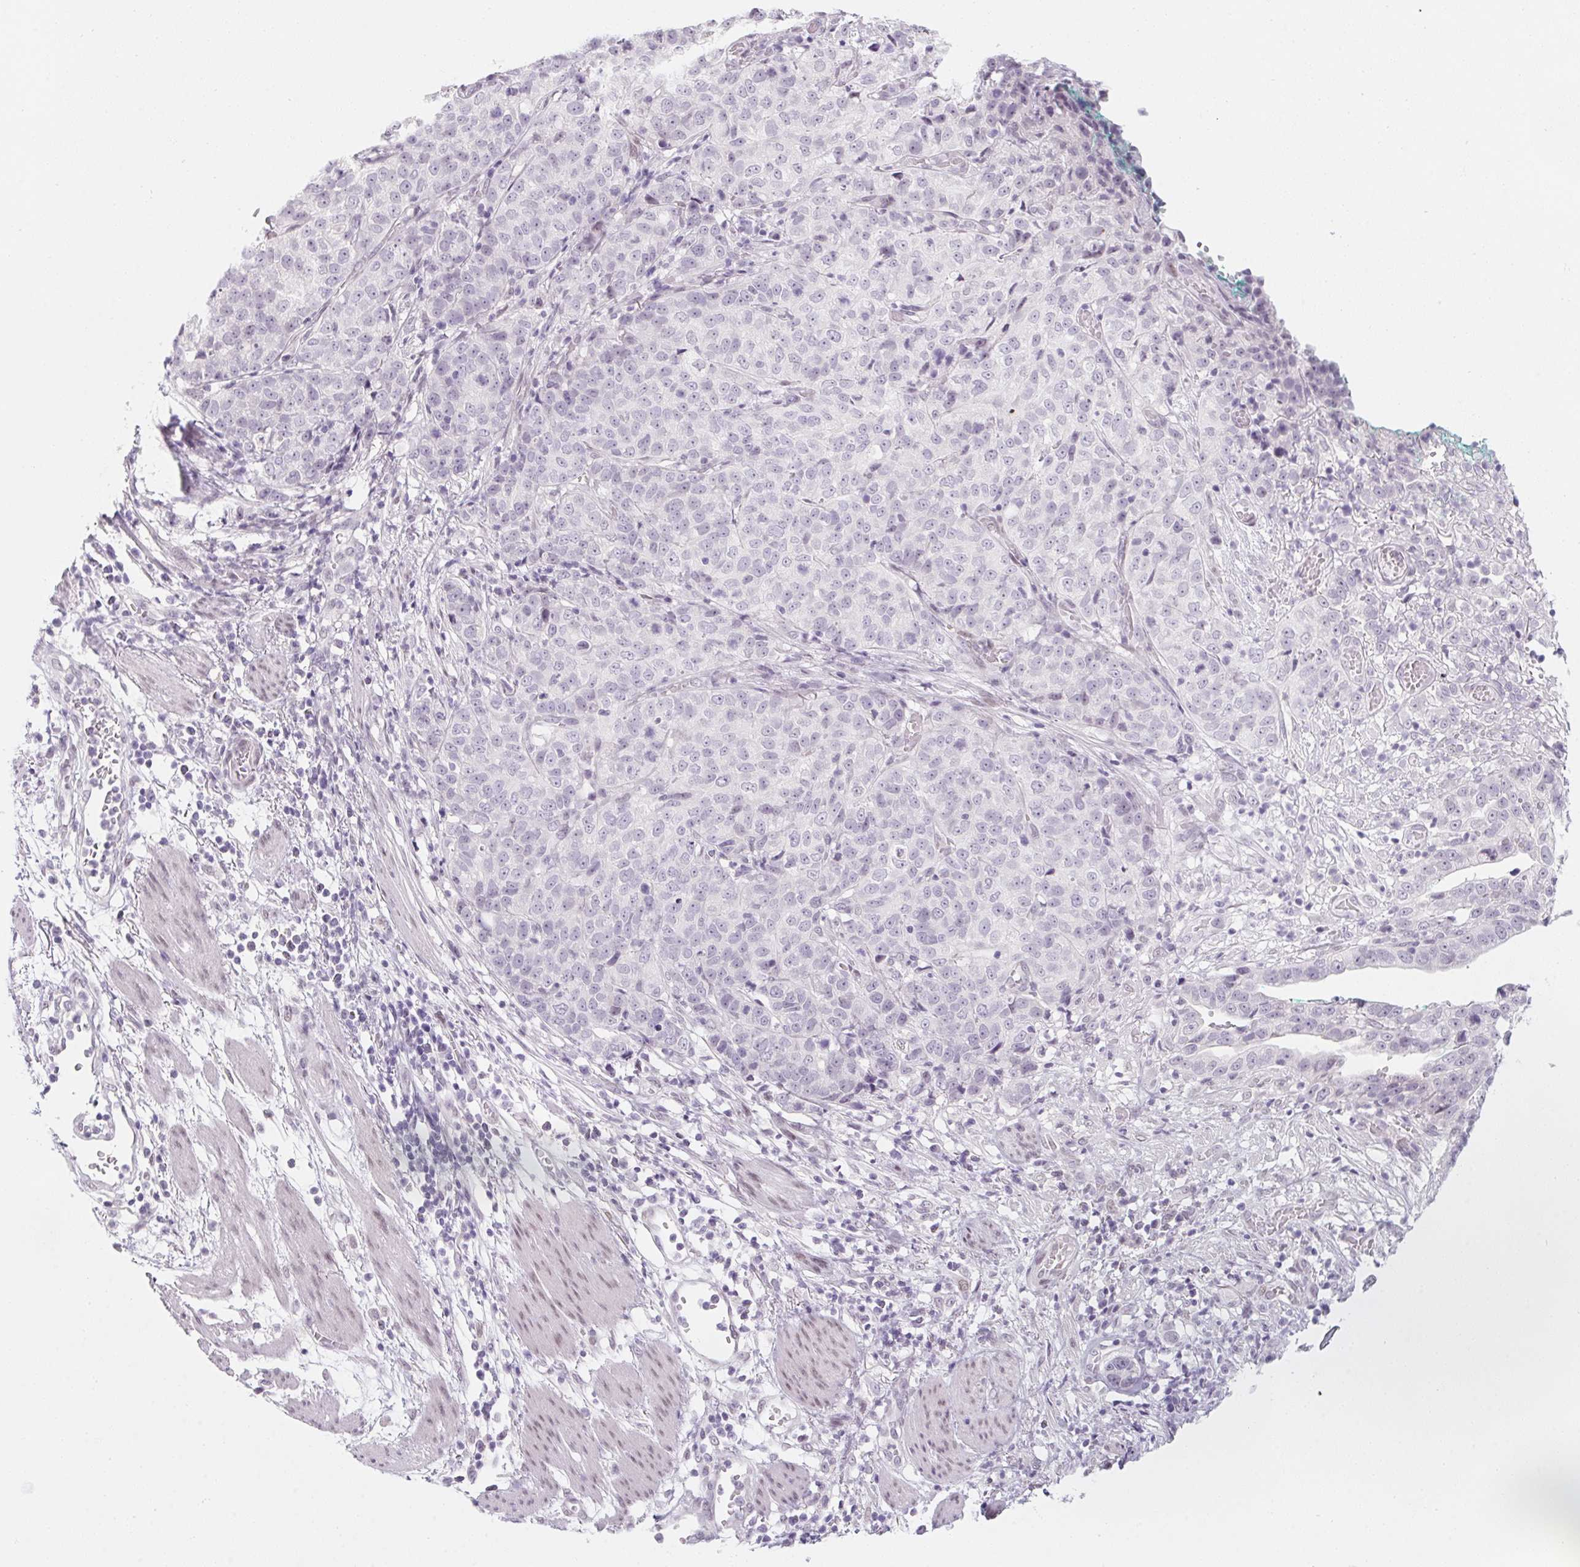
{"staining": {"intensity": "negative", "quantity": "none", "location": "none"}, "tissue": "stomach cancer", "cell_type": "Tumor cells", "image_type": "cancer", "snomed": [{"axis": "morphology", "description": "Adenocarcinoma, NOS"}, {"axis": "topography", "description": "Stomach, upper"}], "caption": "Immunohistochemistry of adenocarcinoma (stomach) reveals no staining in tumor cells.", "gene": "KCNQ2", "patient": {"sex": "female", "age": 67}}